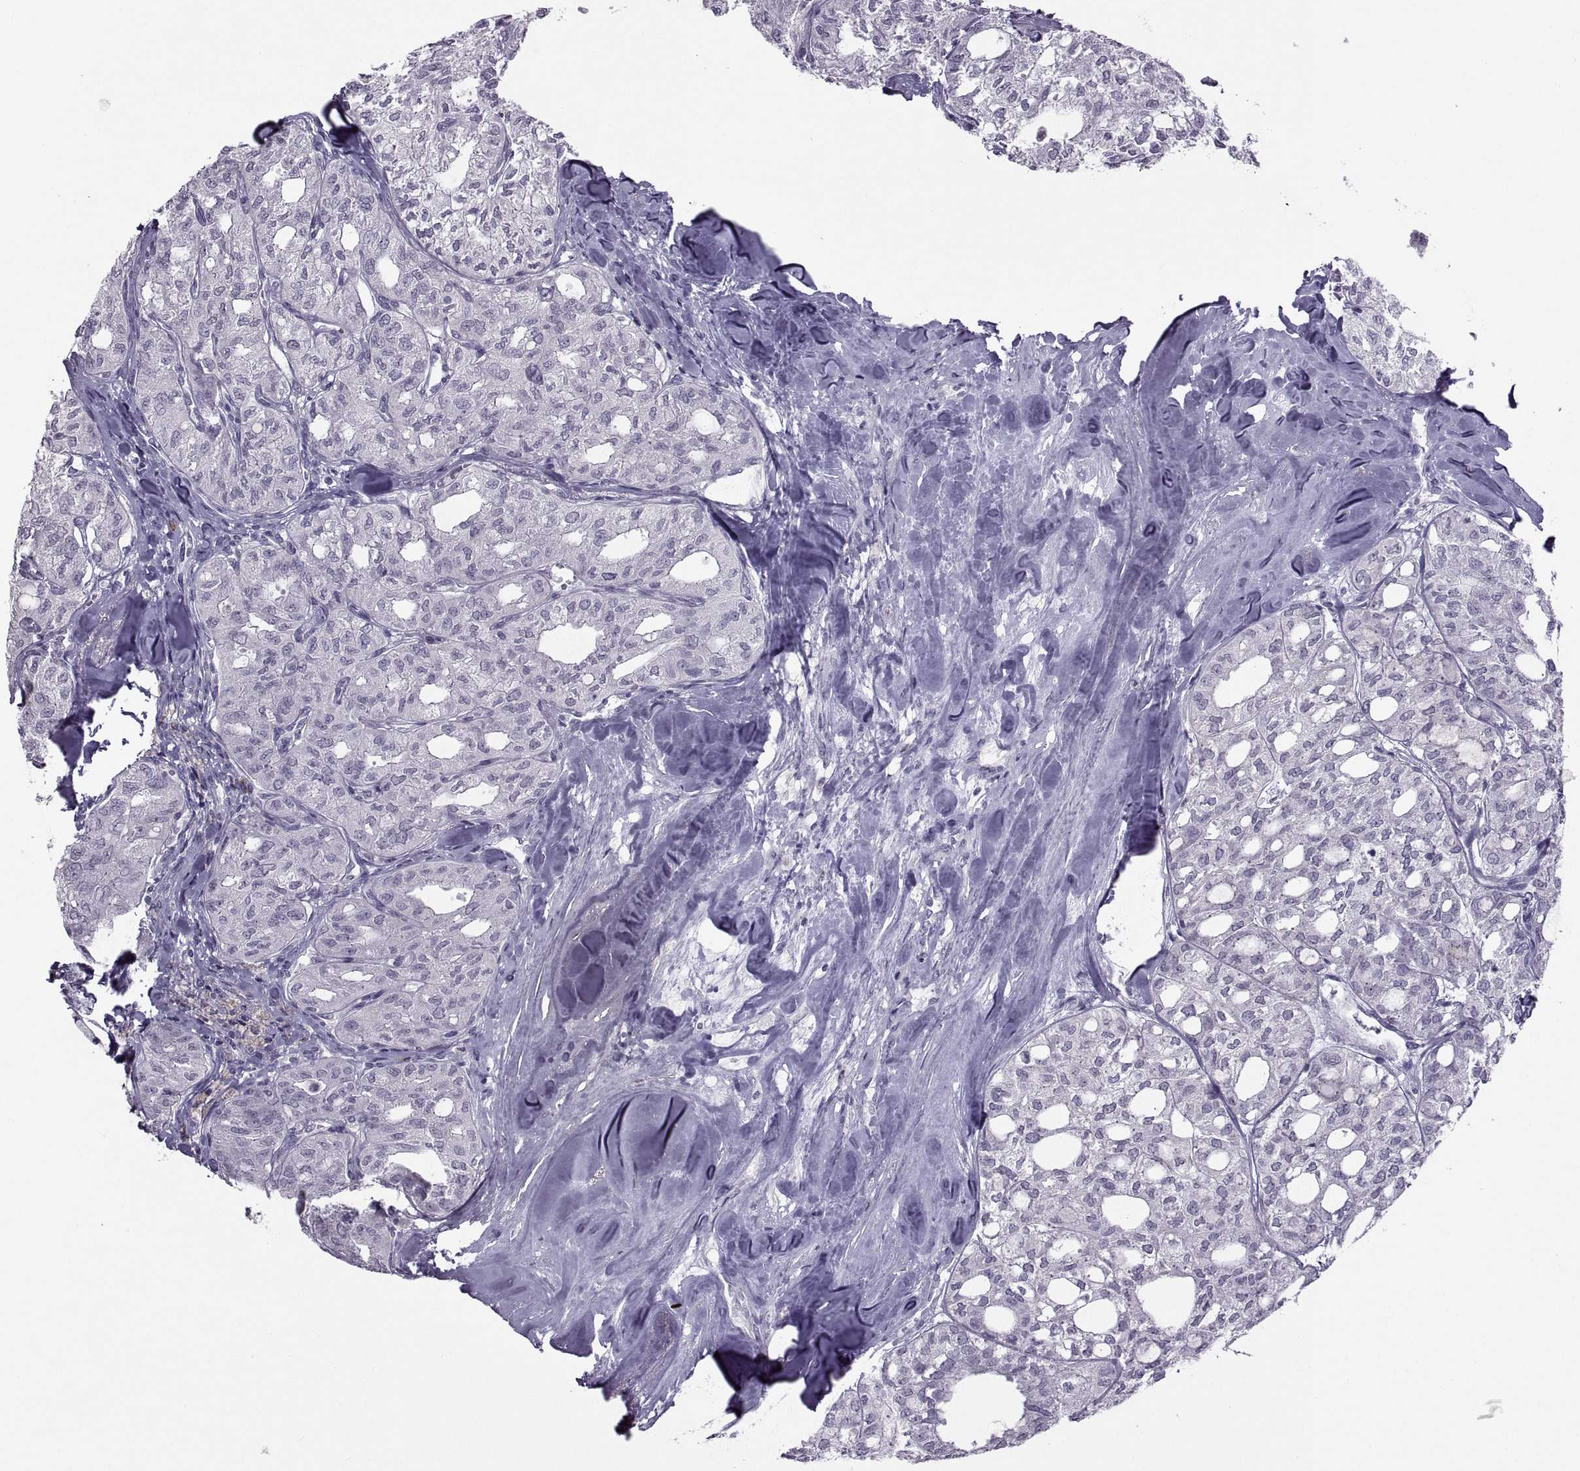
{"staining": {"intensity": "negative", "quantity": "none", "location": "none"}, "tissue": "thyroid cancer", "cell_type": "Tumor cells", "image_type": "cancer", "snomed": [{"axis": "morphology", "description": "Follicular adenoma carcinoma, NOS"}, {"axis": "topography", "description": "Thyroid gland"}], "caption": "A histopathology image of human thyroid cancer (follicular adenoma carcinoma) is negative for staining in tumor cells.", "gene": "ASIC2", "patient": {"sex": "male", "age": 75}}